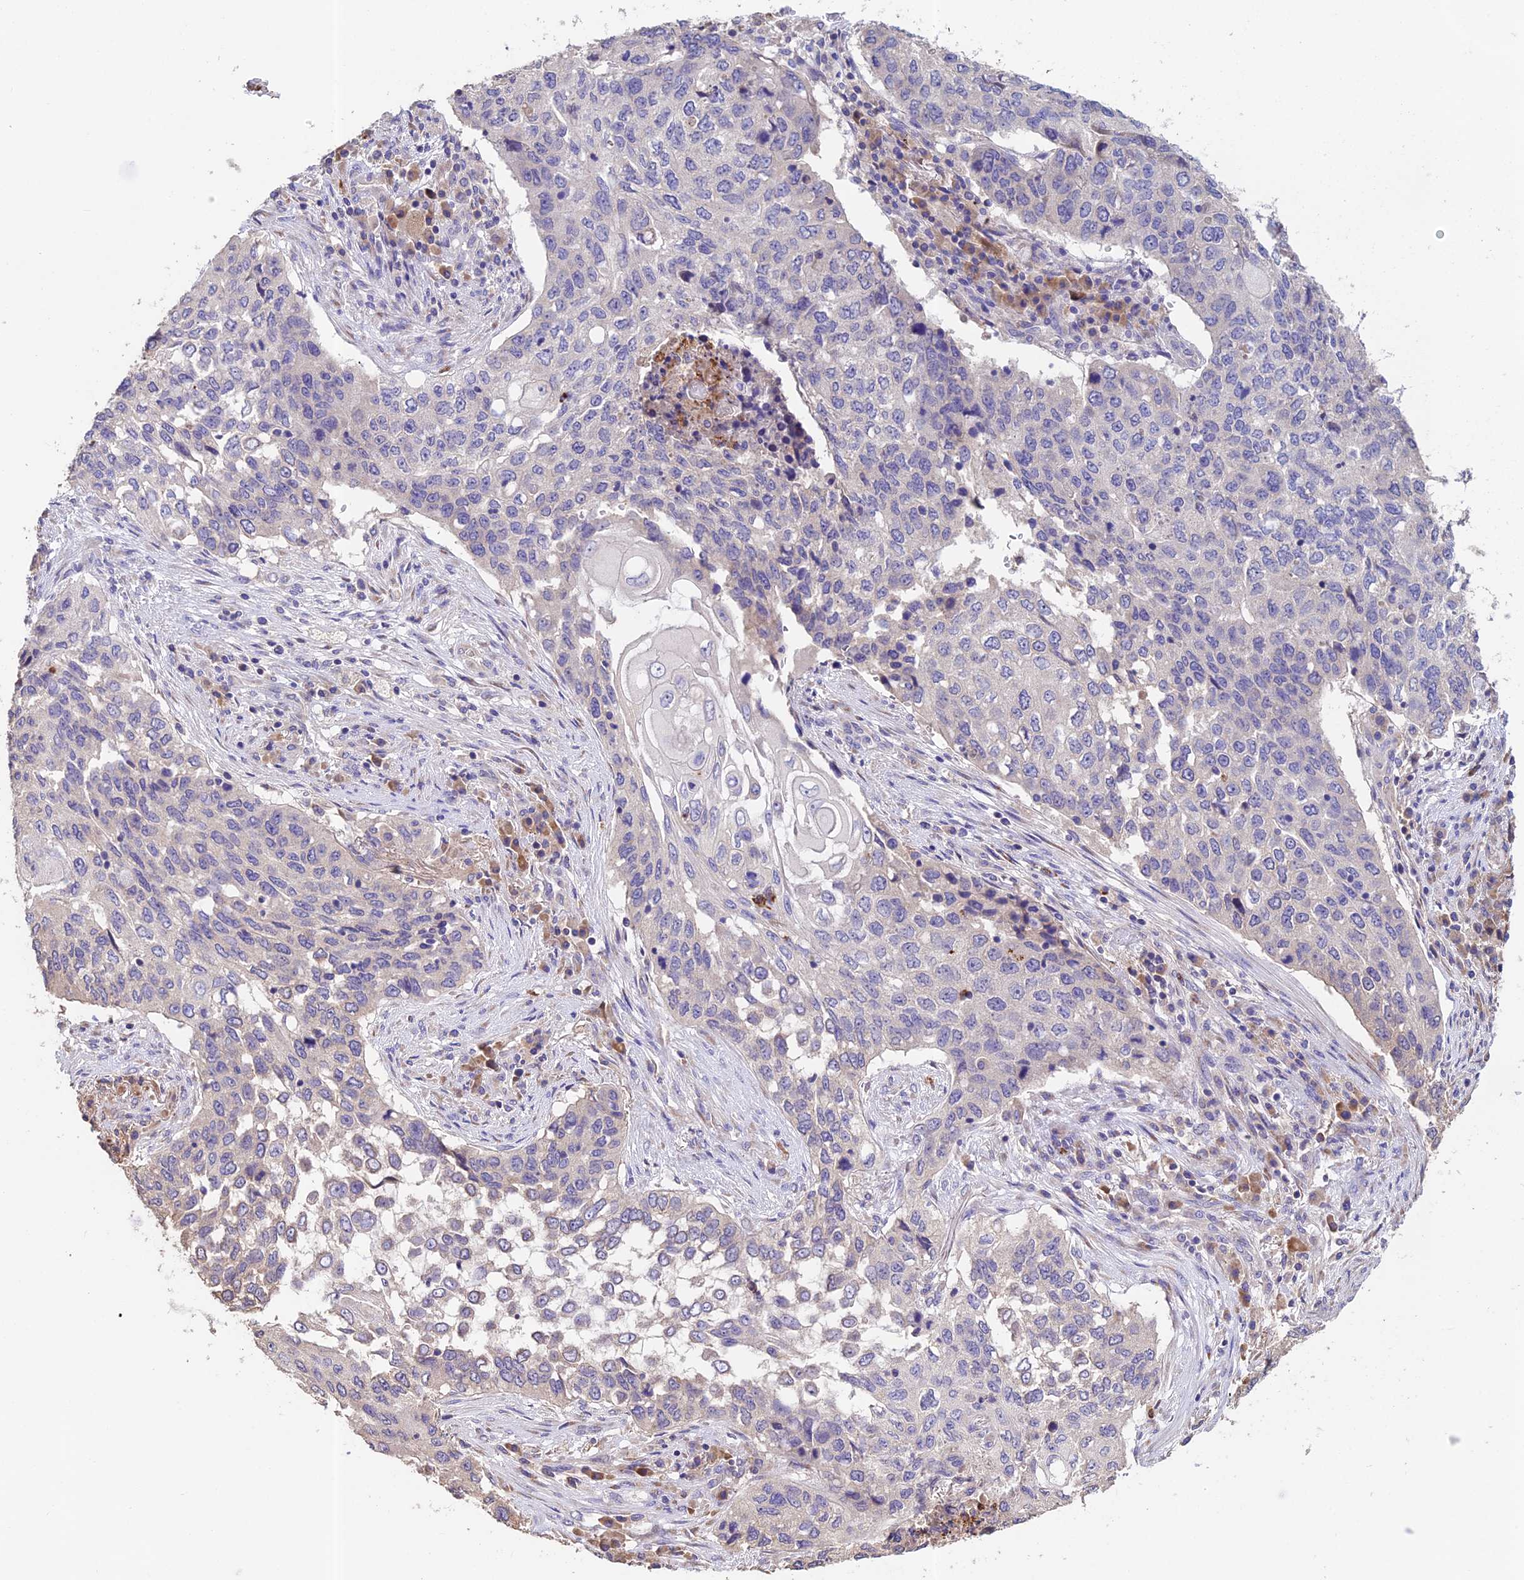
{"staining": {"intensity": "negative", "quantity": "none", "location": "none"}, "tissue": "lung cancer", "cell_type": "Tumor cells", "image_type": "cancer", "snomed": [{"axis": "morphology", "description": "Squamous cell carcinoma, NOS"}, {"axis": "topography", "description": "Lung"}], "caption": "The IHC micrograph has no significant expression in tumor cells of squamous cell carcinoma (lung) tissue.", "gene": "EMC3", "patient": {"sex": "female", "age": 63}}